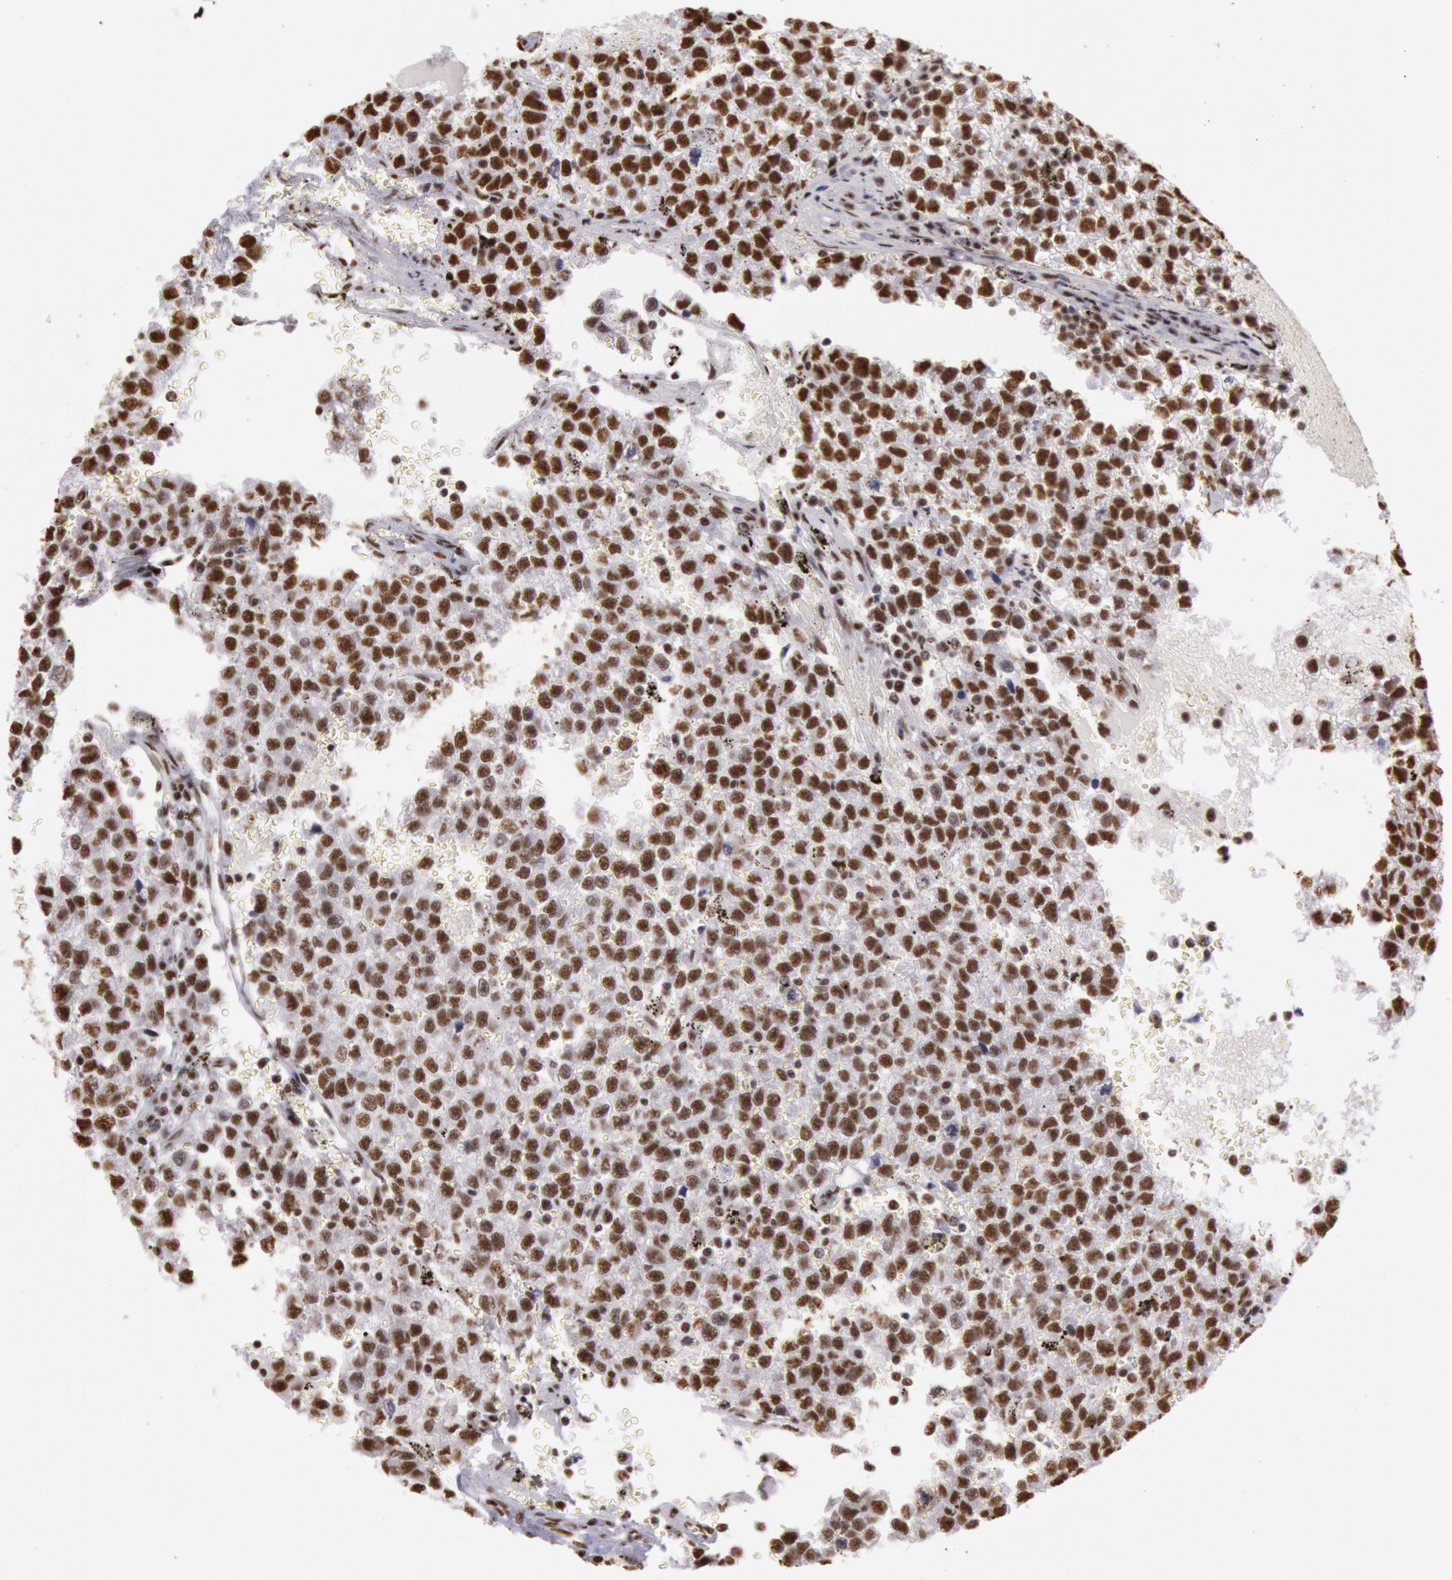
{"staining": {"intensity": "moderate", "quantity": ">75%", "location": "nuclear"}, "tissue": "testis cancer", "cell_type": "Tumor cells", "image_type": "cancer", "snomed": [{"axis": "morphology", "description": "Seminoma, NOS"}, {"axis": "topography", "description": "Testis"}], "caption": "DAB (3,3'-diaminobenzidine) immunohistochemical staining of human testis cancer displays moderate nuclear protein positivity in approximately >75% of tumor cells.", "gene": "HNRNPH2", "patient": {"sex": "male", "age": 35}}